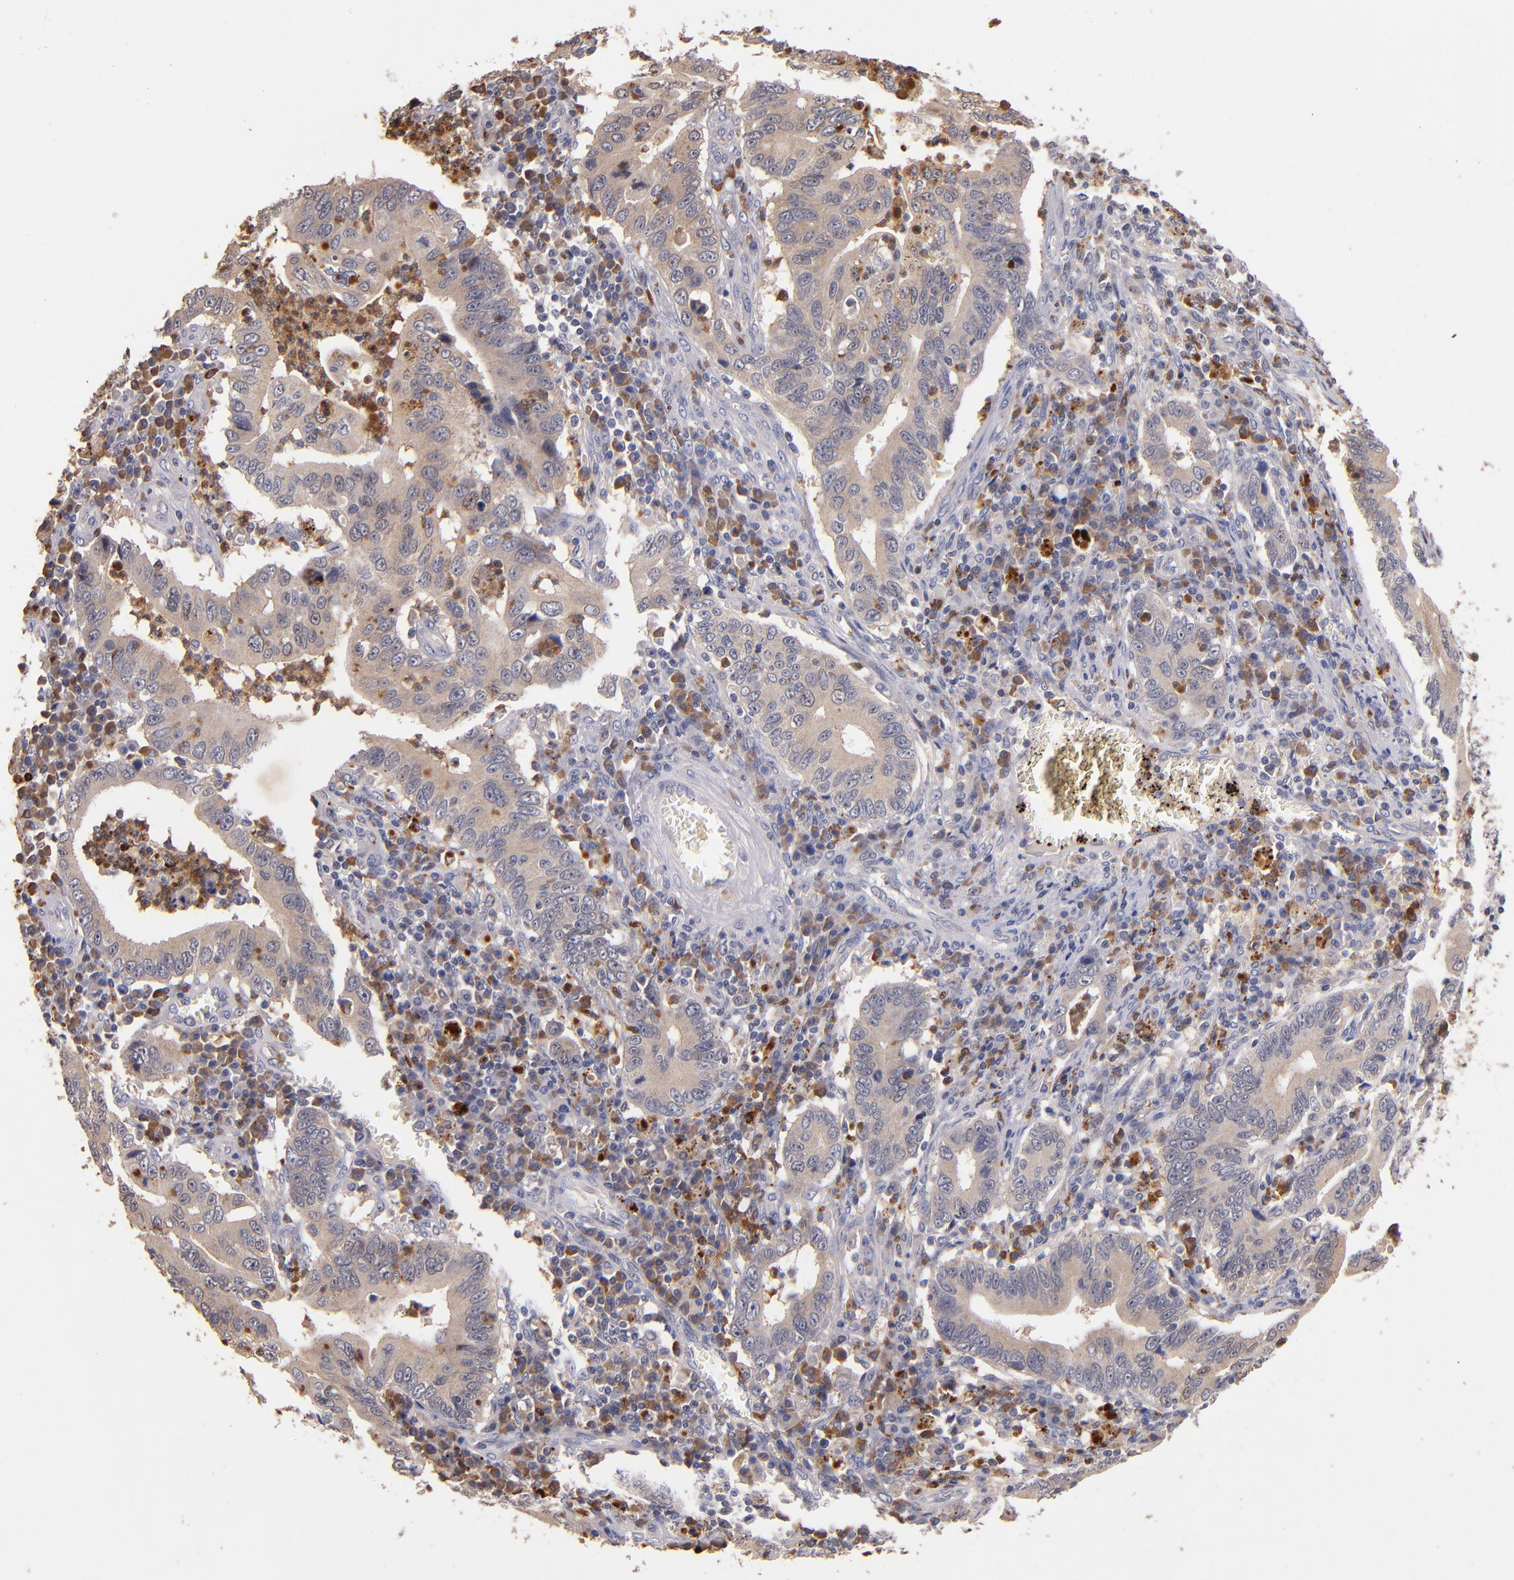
{"staining": {"intensity": "weak", "quantity": ">75%", "location": "cytoplasmic/membranous"}, "tissue": "stomach cancer", "cell_type": "Tumor cells", "image_type": "cancer", "snomed": [{"axis": "morphology", "description": "Adenocarcinoma, NOS"}, {"axis": "topography", "description": "Stomach, upper"}], "caption": "Immunohistochemistry of human stomach cancer (adenocarcinoma) displays low levels of weak cytoplasmic/membranous positivity in approximately >75% of tumor cells. The protein is shown in brown color, while the nuclei are stained blue.", "gene": "TTLL12", "patient": {"sex": "male", "age": 63}}